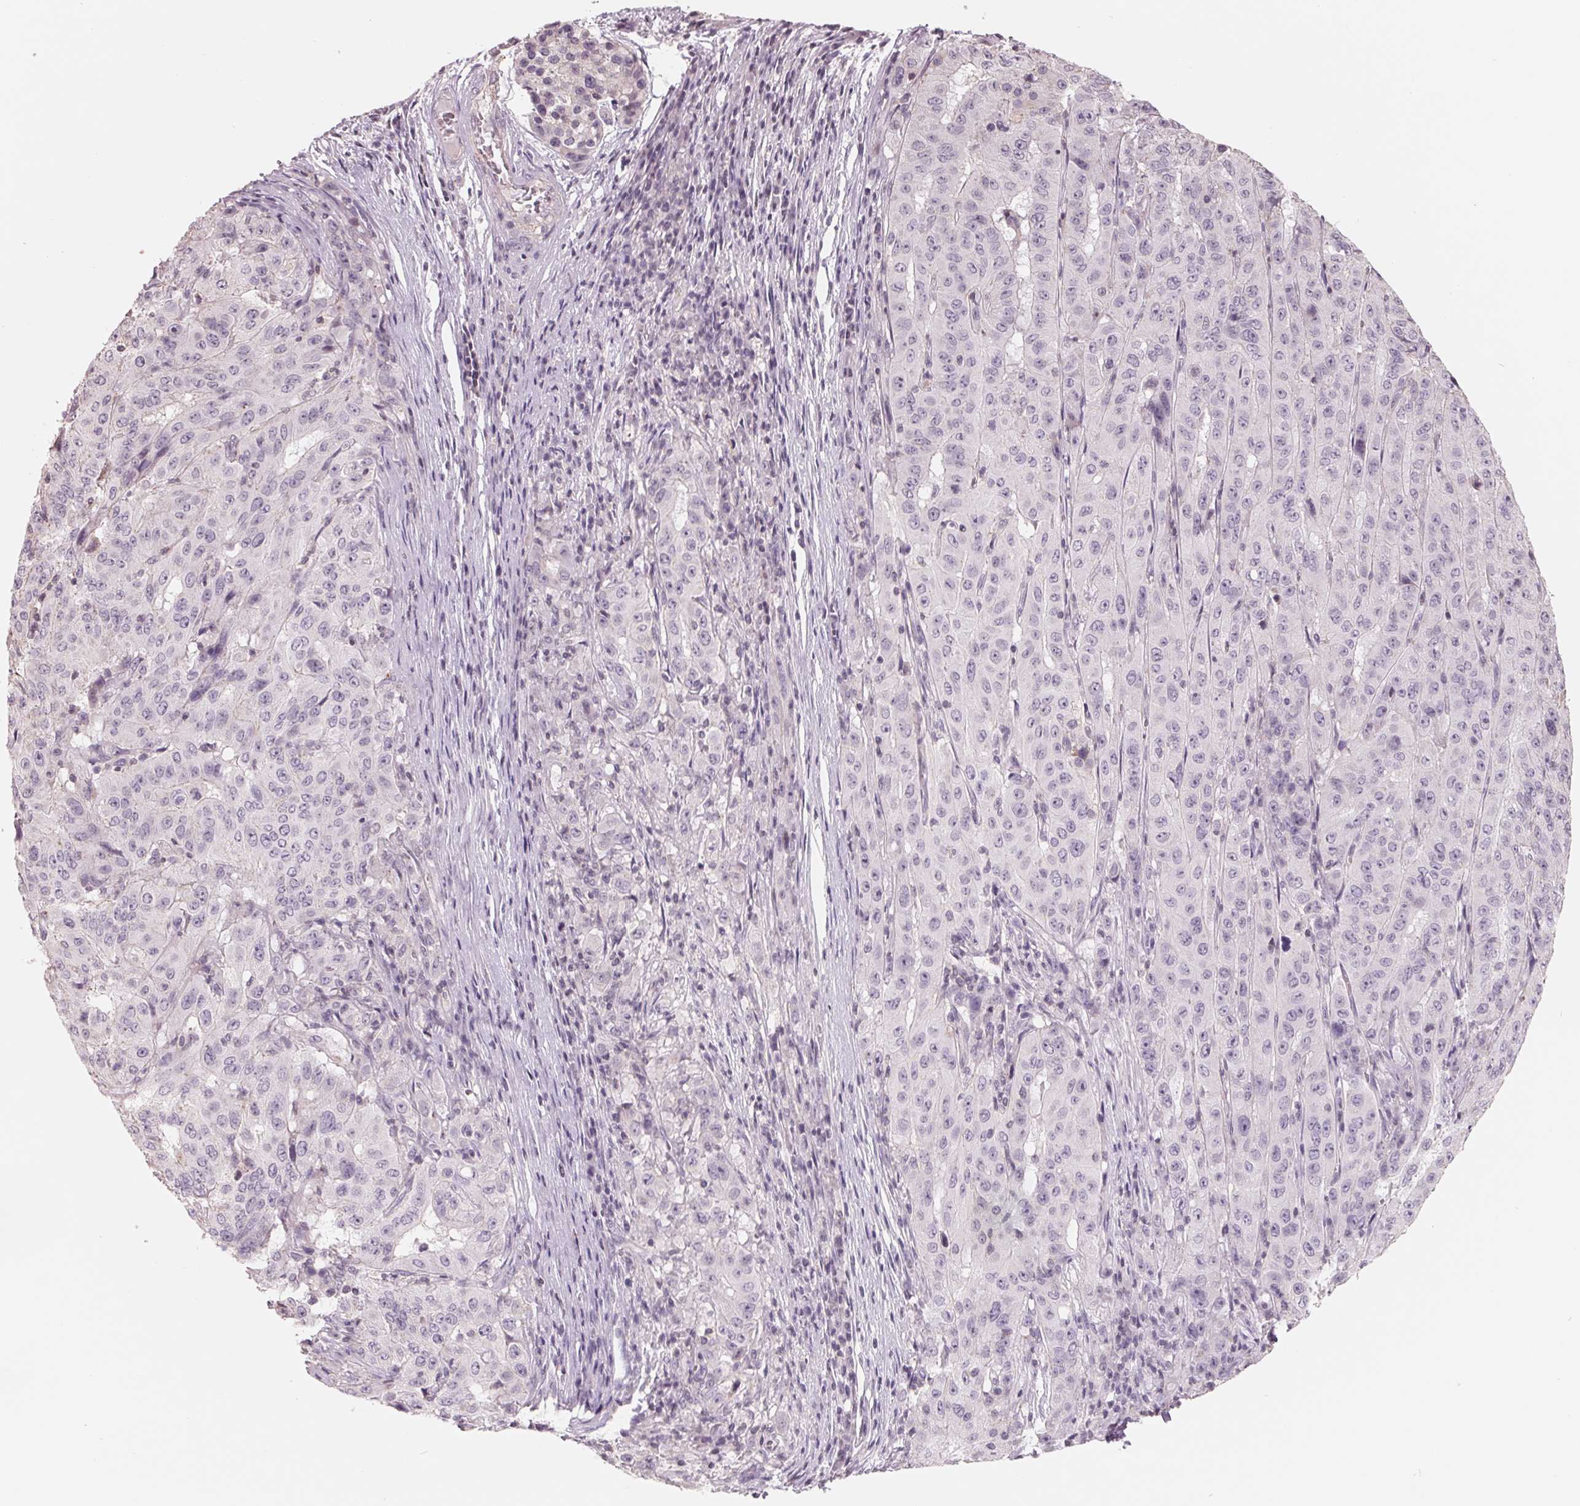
{"staining": {"intensity": "negative", "quantity": "none", "location": "none"}, "tissue": "pancreatic cancer", "cell_type": "Tumor cells", "image_type": "cancer", "snomed": [{"axis": "morphology", "description": "Adenocarcinoma, NOS"}, {"axis": "topography", "description": "Pancreas"}], "caption": "Image shows no protein expression in tumor cells of adenocarcinoma (pancreatic) tissue.", "gene": "FTCD", "patient": {"sex": "male", "age": 63}}